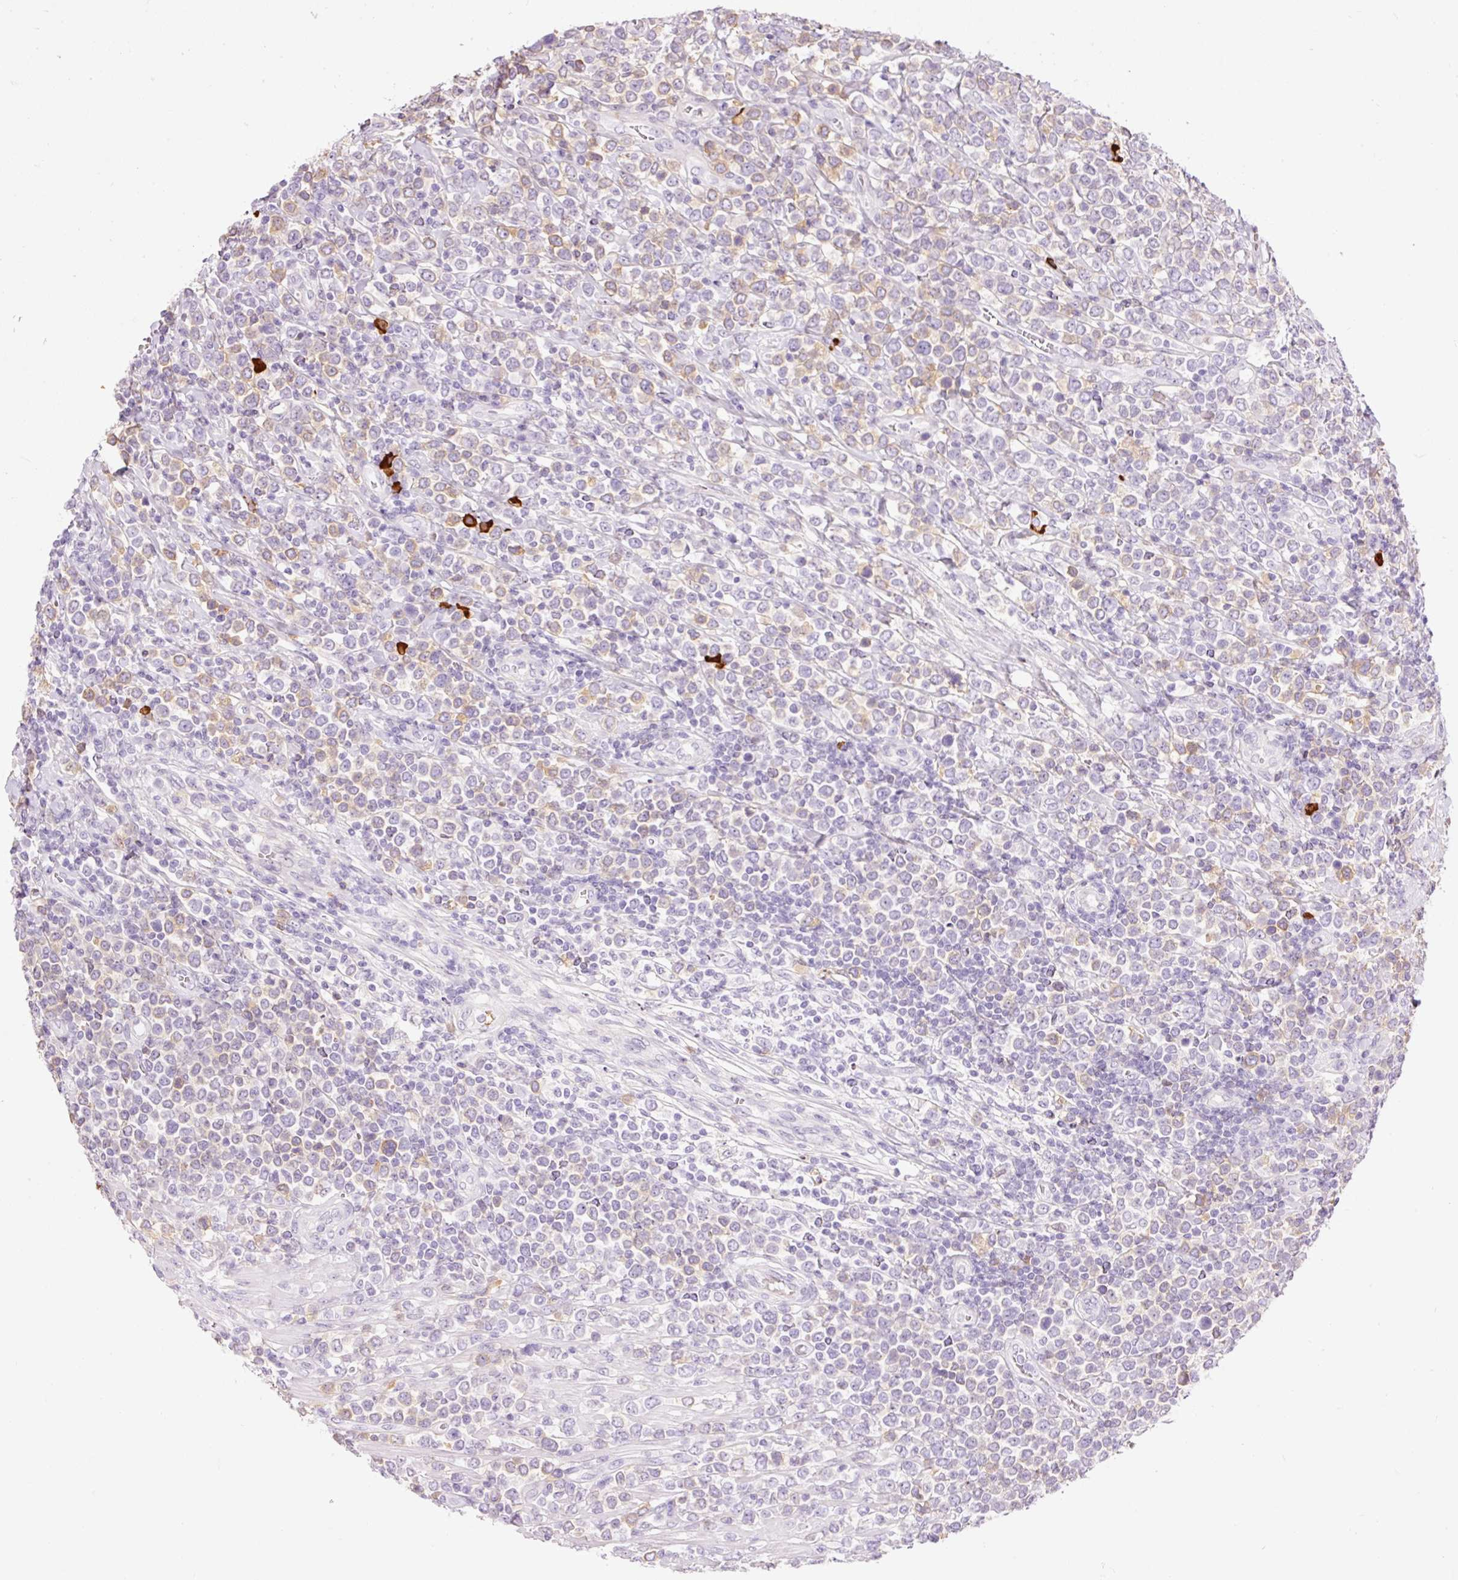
{"staining": {"intensity": "moderate", "quantity": "<25%", "location": "cytoplasmic/membranous"}, "tissue": "lymphoma", "cell_type": "Tumor cells", "image_type": "cancer", "snomed": [{"axis": "morphology", "description": "Malignant lymphoma, non-Hodgkin's type, High grade"}, {"axis": "topography", "description": "Soft tissue"}], "caption": "Protein staining of malignant lymphoma, non-Hodgkin's type (high-grade) tissue shows moderate cytoplasmic/membranous positivity in approximately <25% of tumor cells. (Stains: DAB (3,3'-diaminobenzidine) in brown, nuclei in blue, Microscopy: brightfield microscopy at high magnification).", "gene": "PRPF38B", "patient": {"sex": "female", "age": 56}}